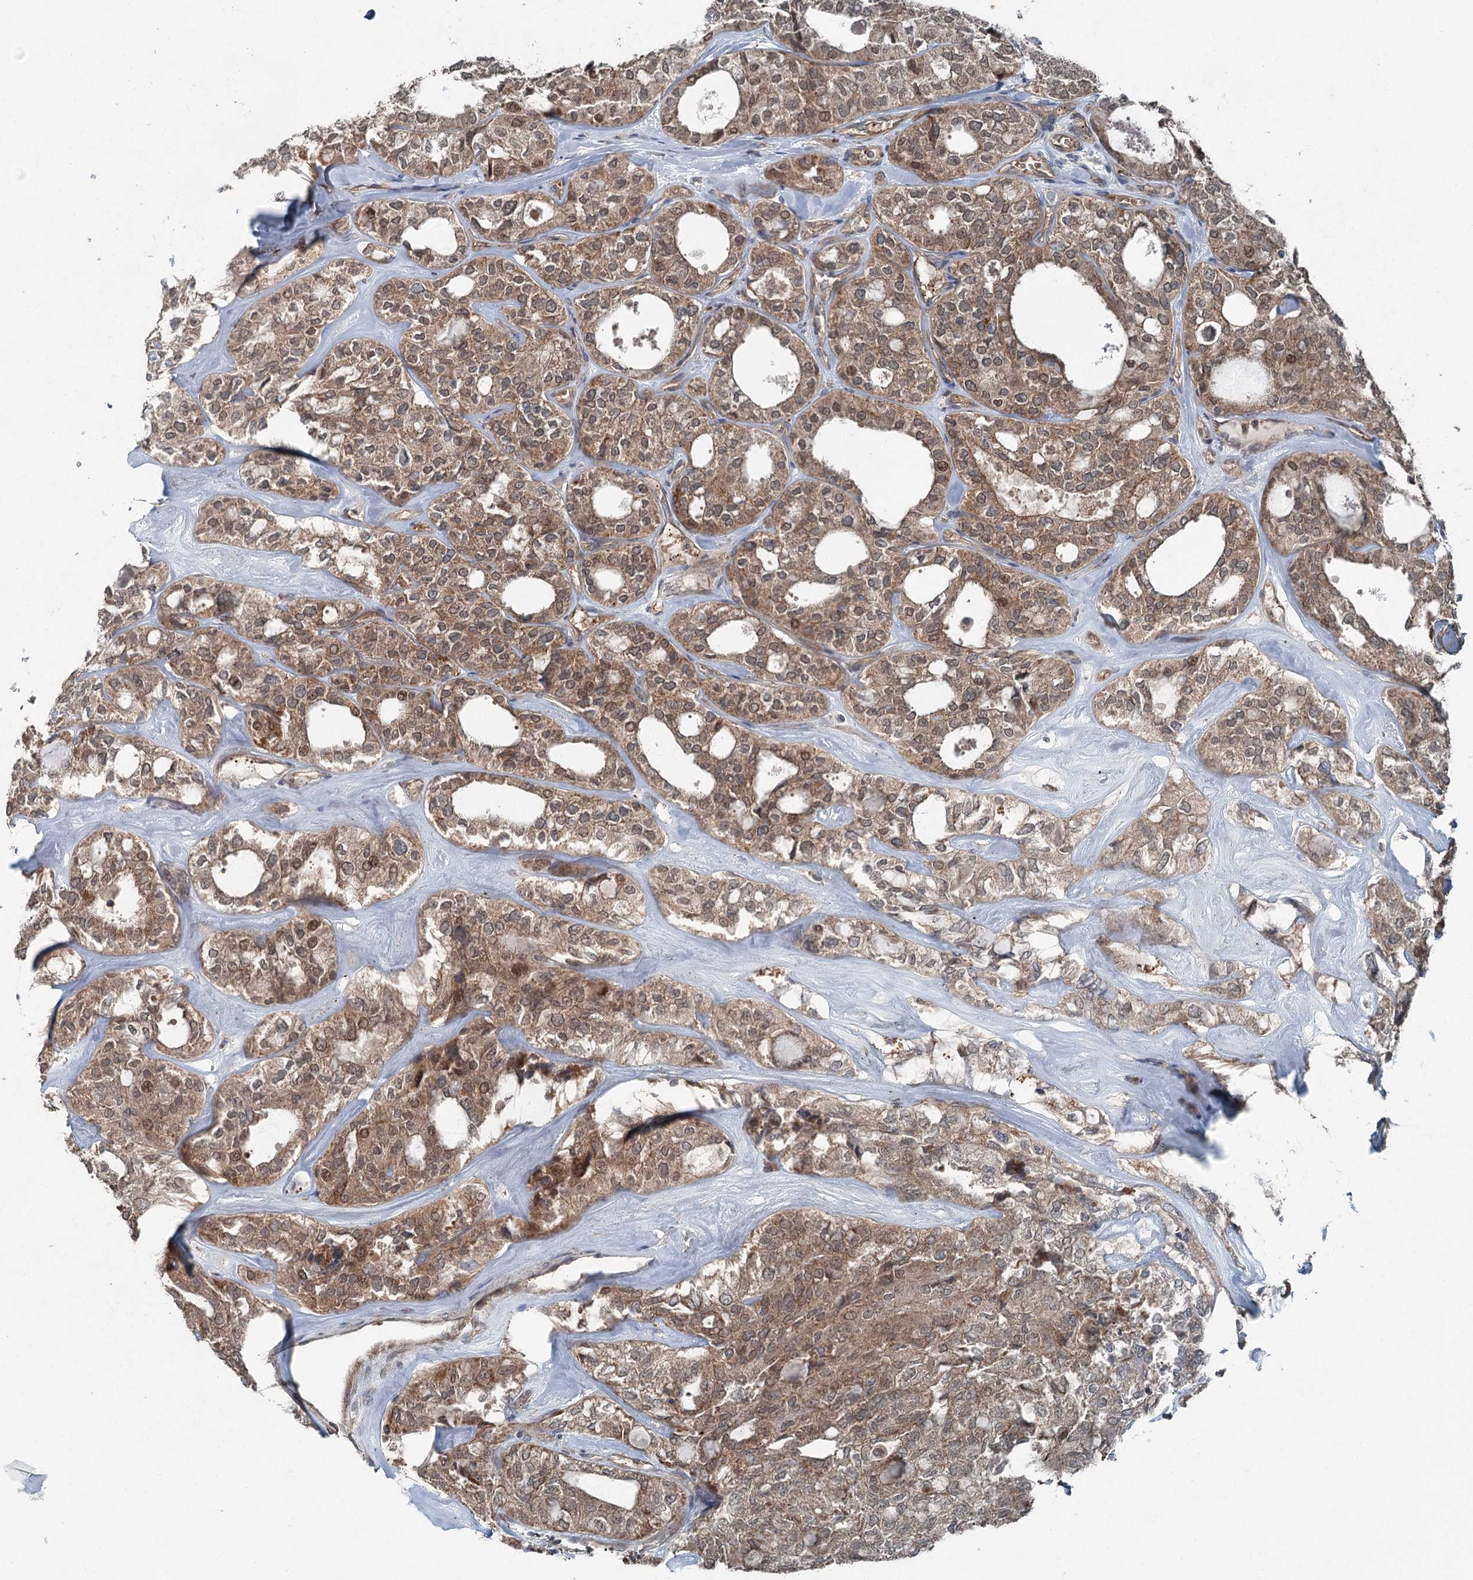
{"staining": {"intensity": "moderate", "quantity": ">75%", "location": "cytoplasmic/membranous,nuclear"}, "tissue": "thyroid cancer", "cell_type": "Tumor cells", "image_type": "cancer", "snomed": [{"axis": "morphology", "description": "Follicular adenoma carcinoma, NOS"}, {"axis": "topography", "description": "Thyroid gland"}], "caption": "Immunohistochemical staining of human follicular adenoma carcinoma (thyroid) exhibits medium levels of moderate cytoplasmic/membranous and nuclear staining in approximately >75% of tumor cells.", "gene": "SKIC3", "patient": {"sex": "male", "age": 75}}